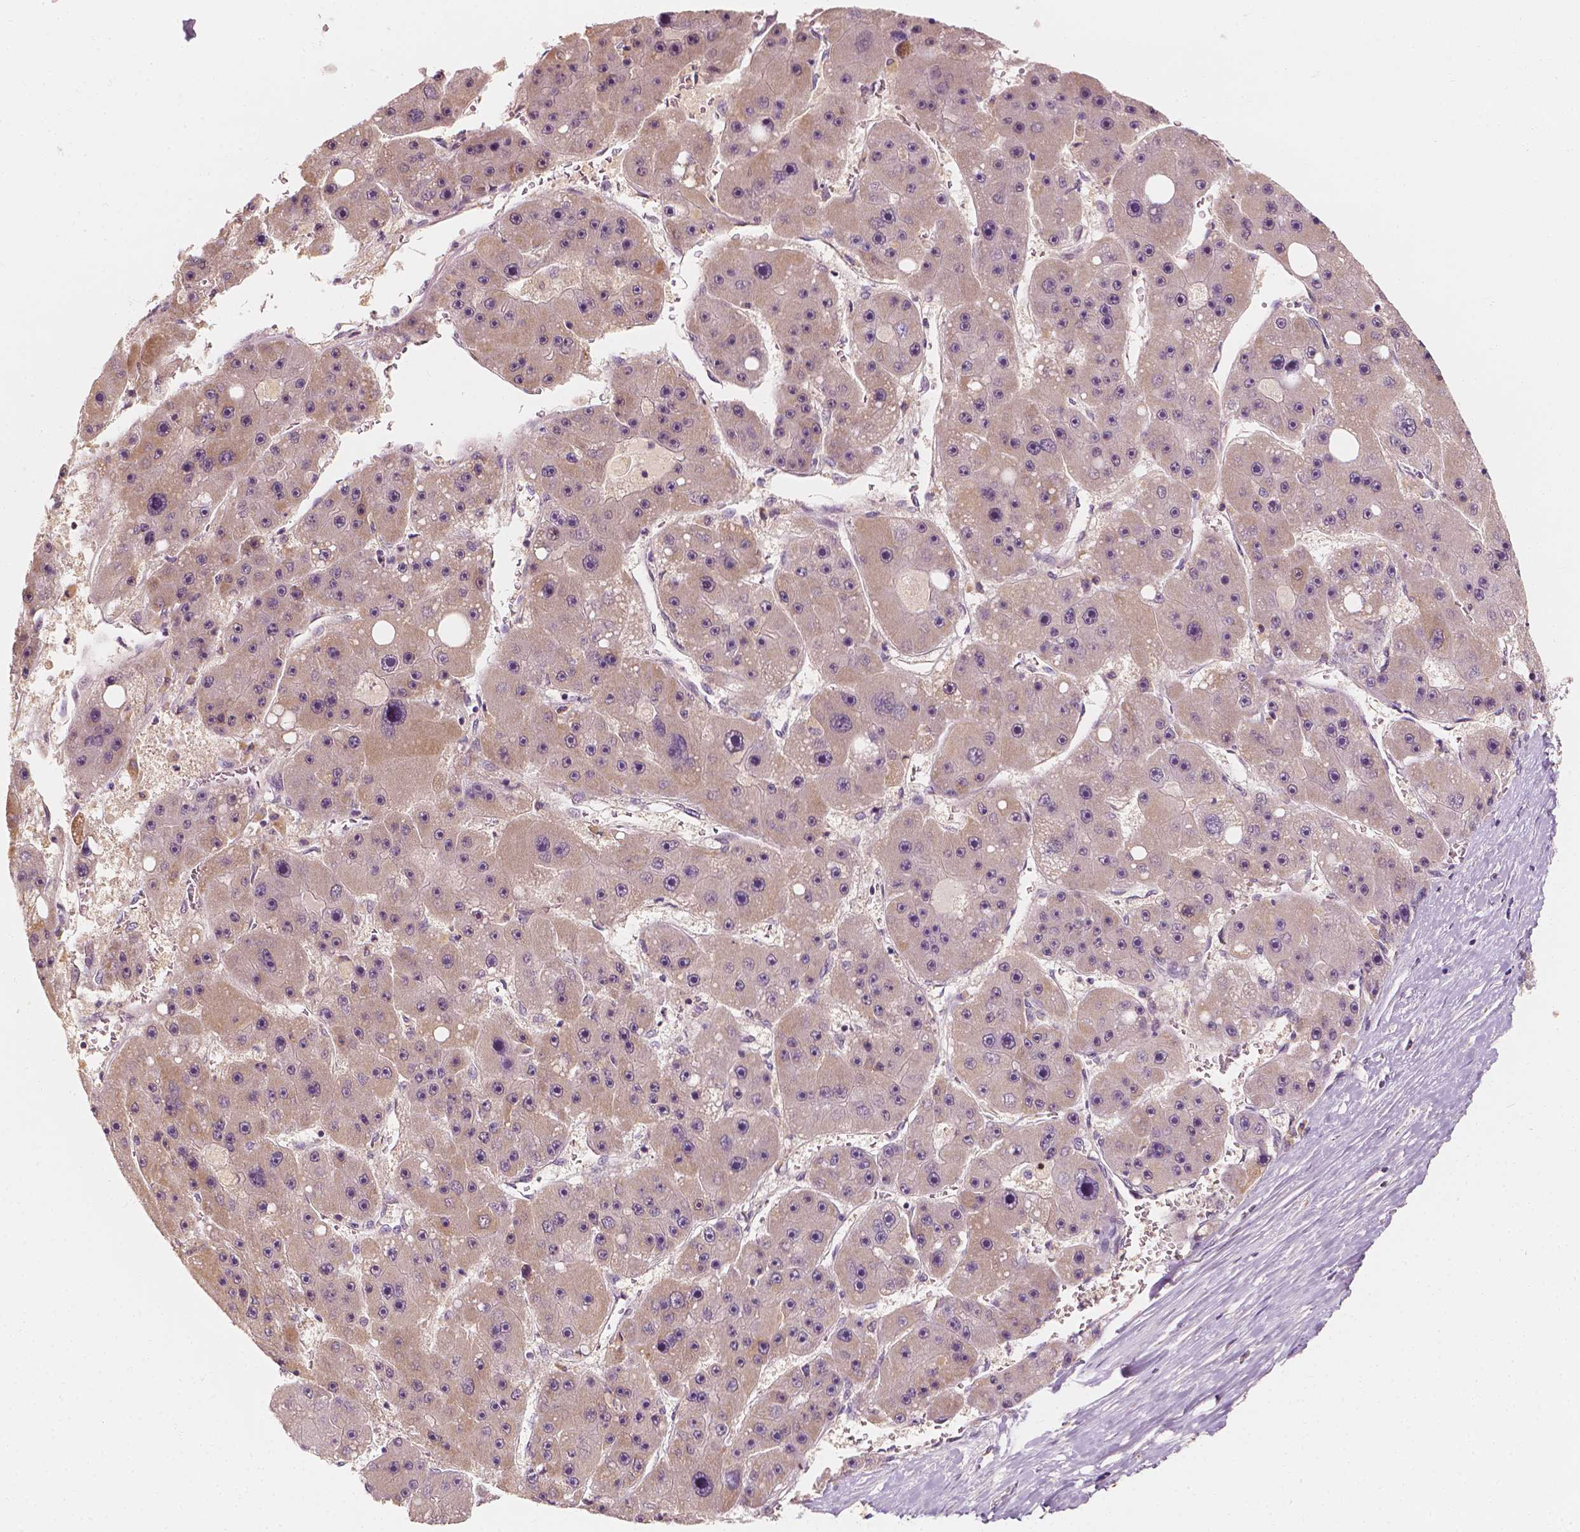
{"staining": {"intensity": "weak", "quantity": "<25%", "location": "cytoplasmic/membranous,nuclear"}, "tissue": "liver cancer", "cell_type": "Tumor cells", "image_type": "cancer", "snomed": [{"axis": "morphology", "description": "Carcinoma, Hepatocellular, NOS"}, {"axis": "topography", "description": "Liver"}], "caption": "This is a micrograph of immunohistochemistry (IHC) staining of liver hepatocellular carcinoma, which shows no expression in tumor cells.", "gene": "SHPK", "patient": {"sex": "female", "age": 61}}